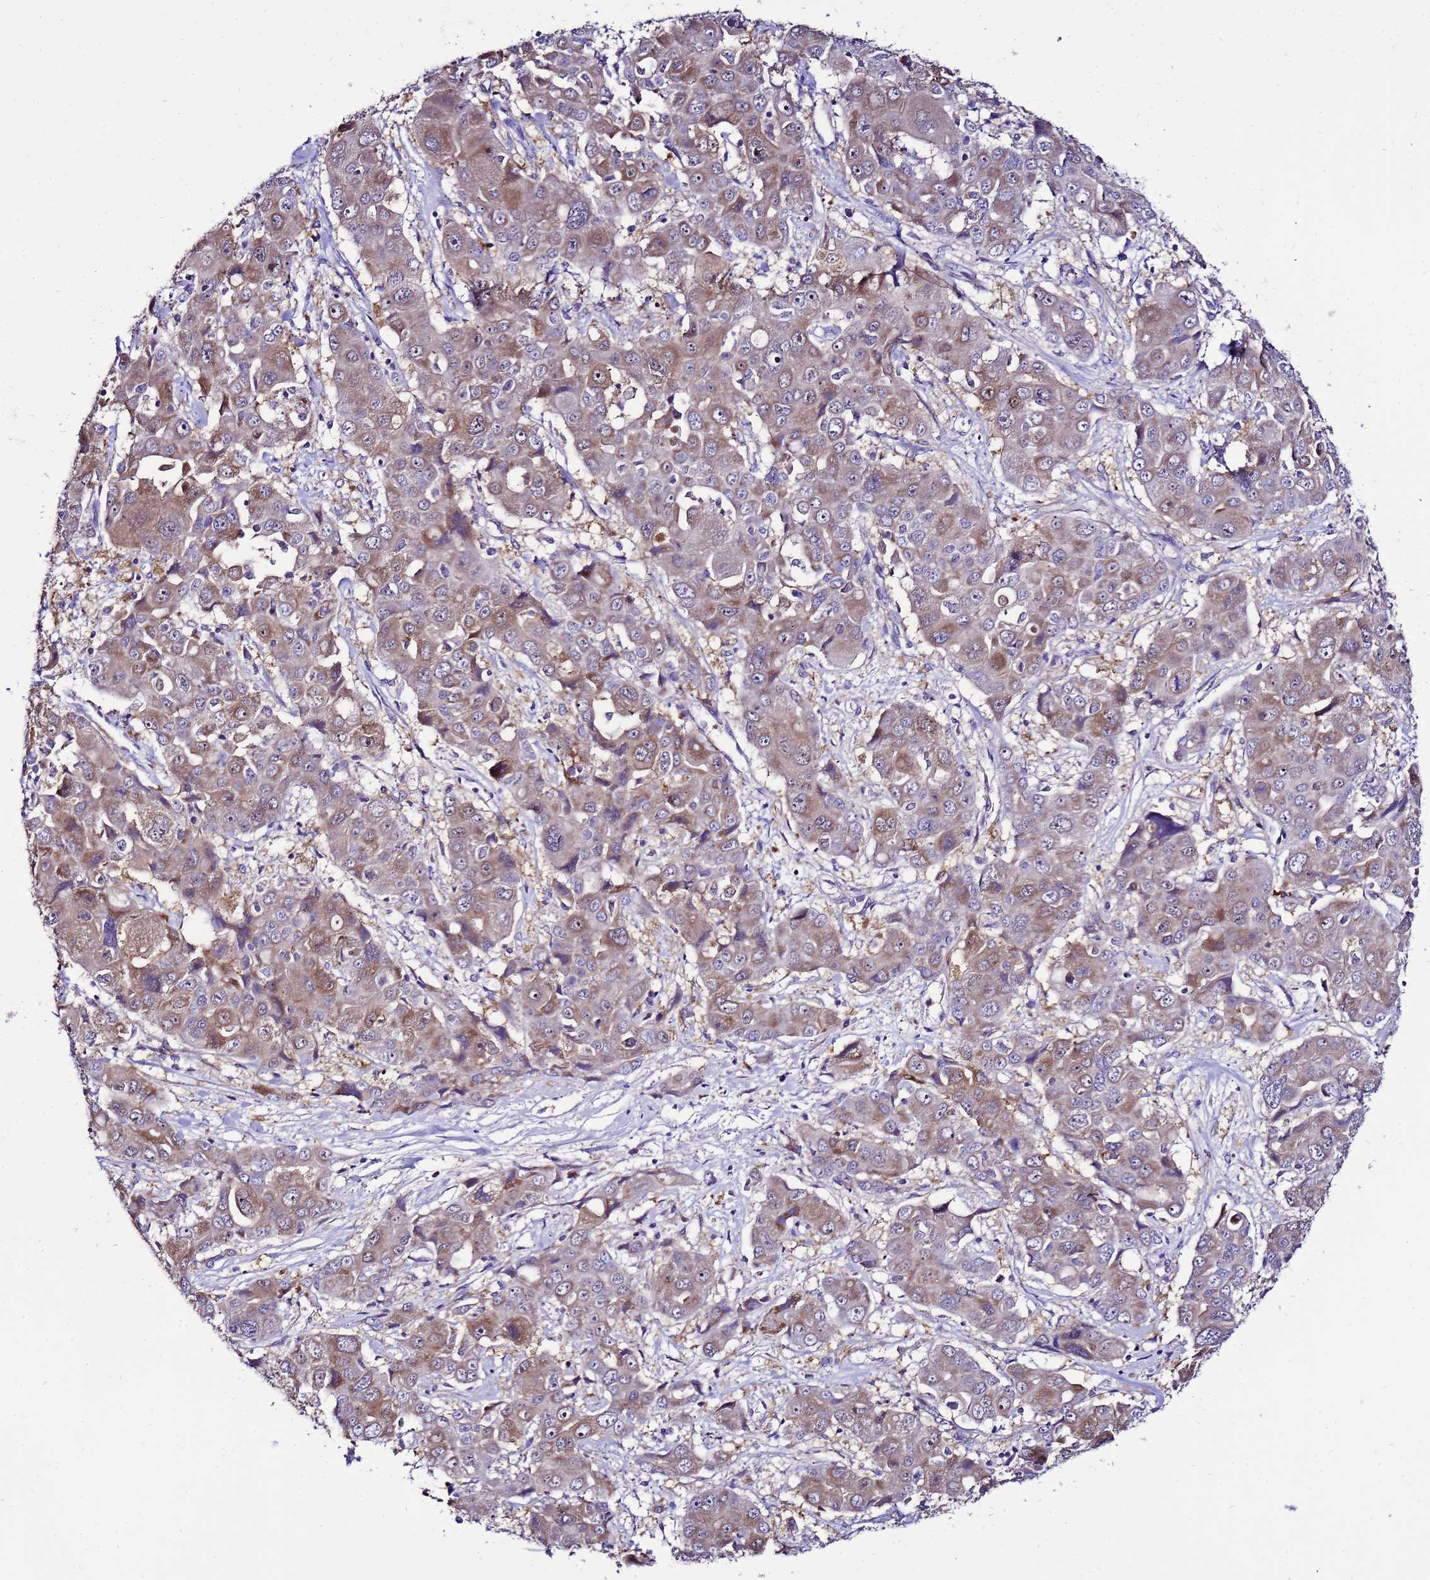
{"staining": {"intensity": "moderate", "quantity": ">75%", "location": "cytoplasmic/membranous"}, "tissue": "liver cancer", "cell_type": "Tumor cells", "image_type": "cancer", "snomed": [{"axis": "morphology", "description": "Cholangiocarcinoma"}, {"axis": "topography", "description": "Liver"}], "caption": "Brown immunohistochemical staining in human liver cholangiocarcinoma demonstrates moderate cytoplasmic/membranous positivity in approximately >75% of tumor cells.", "gene": "DPH6", "patient": {"sex": "male", "age": 67}}